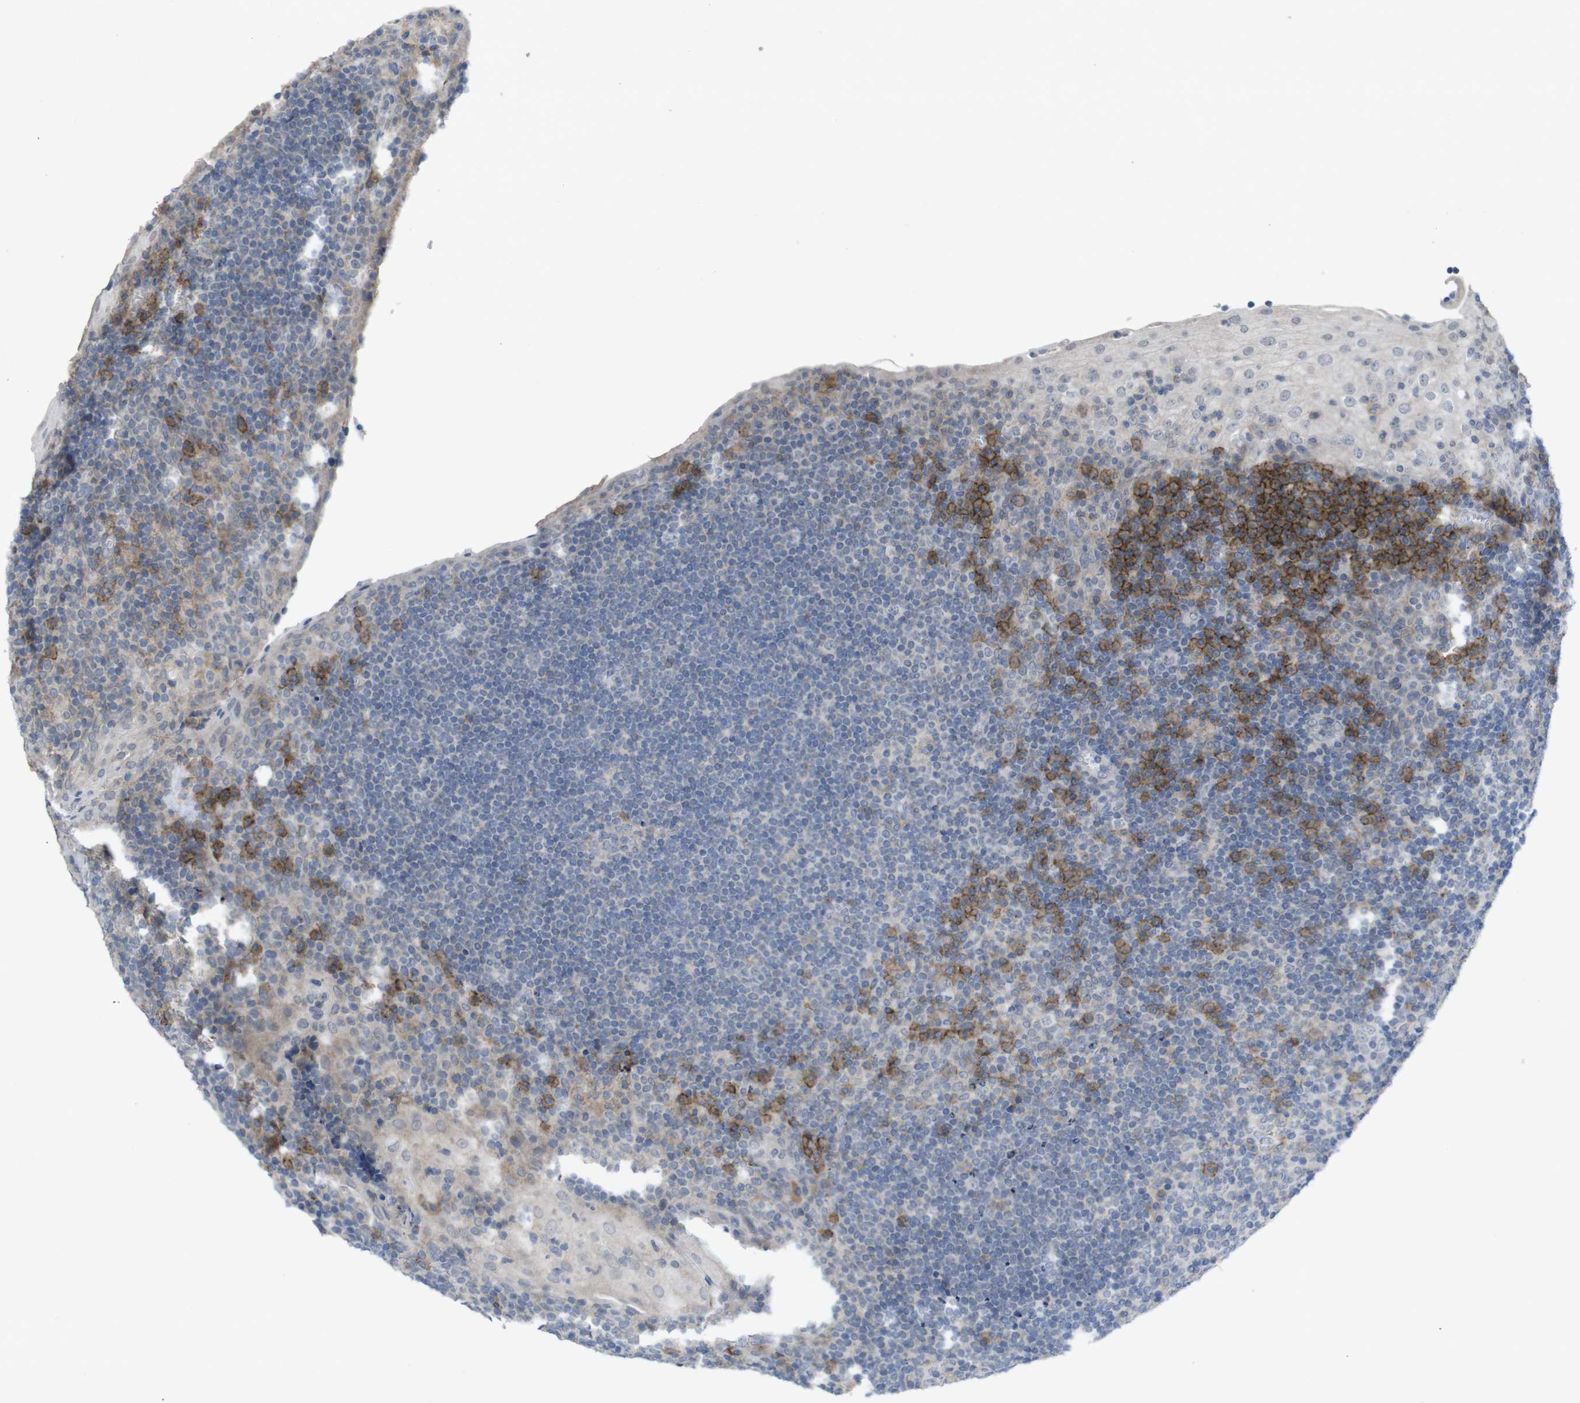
{"staining": {"intensity": "negative", "quantity": "none", "location": "none"}, "tissue": "tonsil", "cell_type": "Germinal center cells", "image_type": "normal", "snomed": [{"axis": "morphology", "description": "Normal tissue, NOS"}, {"axis": "topography", "description": "Tonsil"}], "caption": "Germinal center cells are negative for protein expression in normal human tonsil. (Immunohistochemistry, brightfield microscopy, high magnification).", "gene": "SLAMF7", "patient": {"sex": "male", "age": 37}}